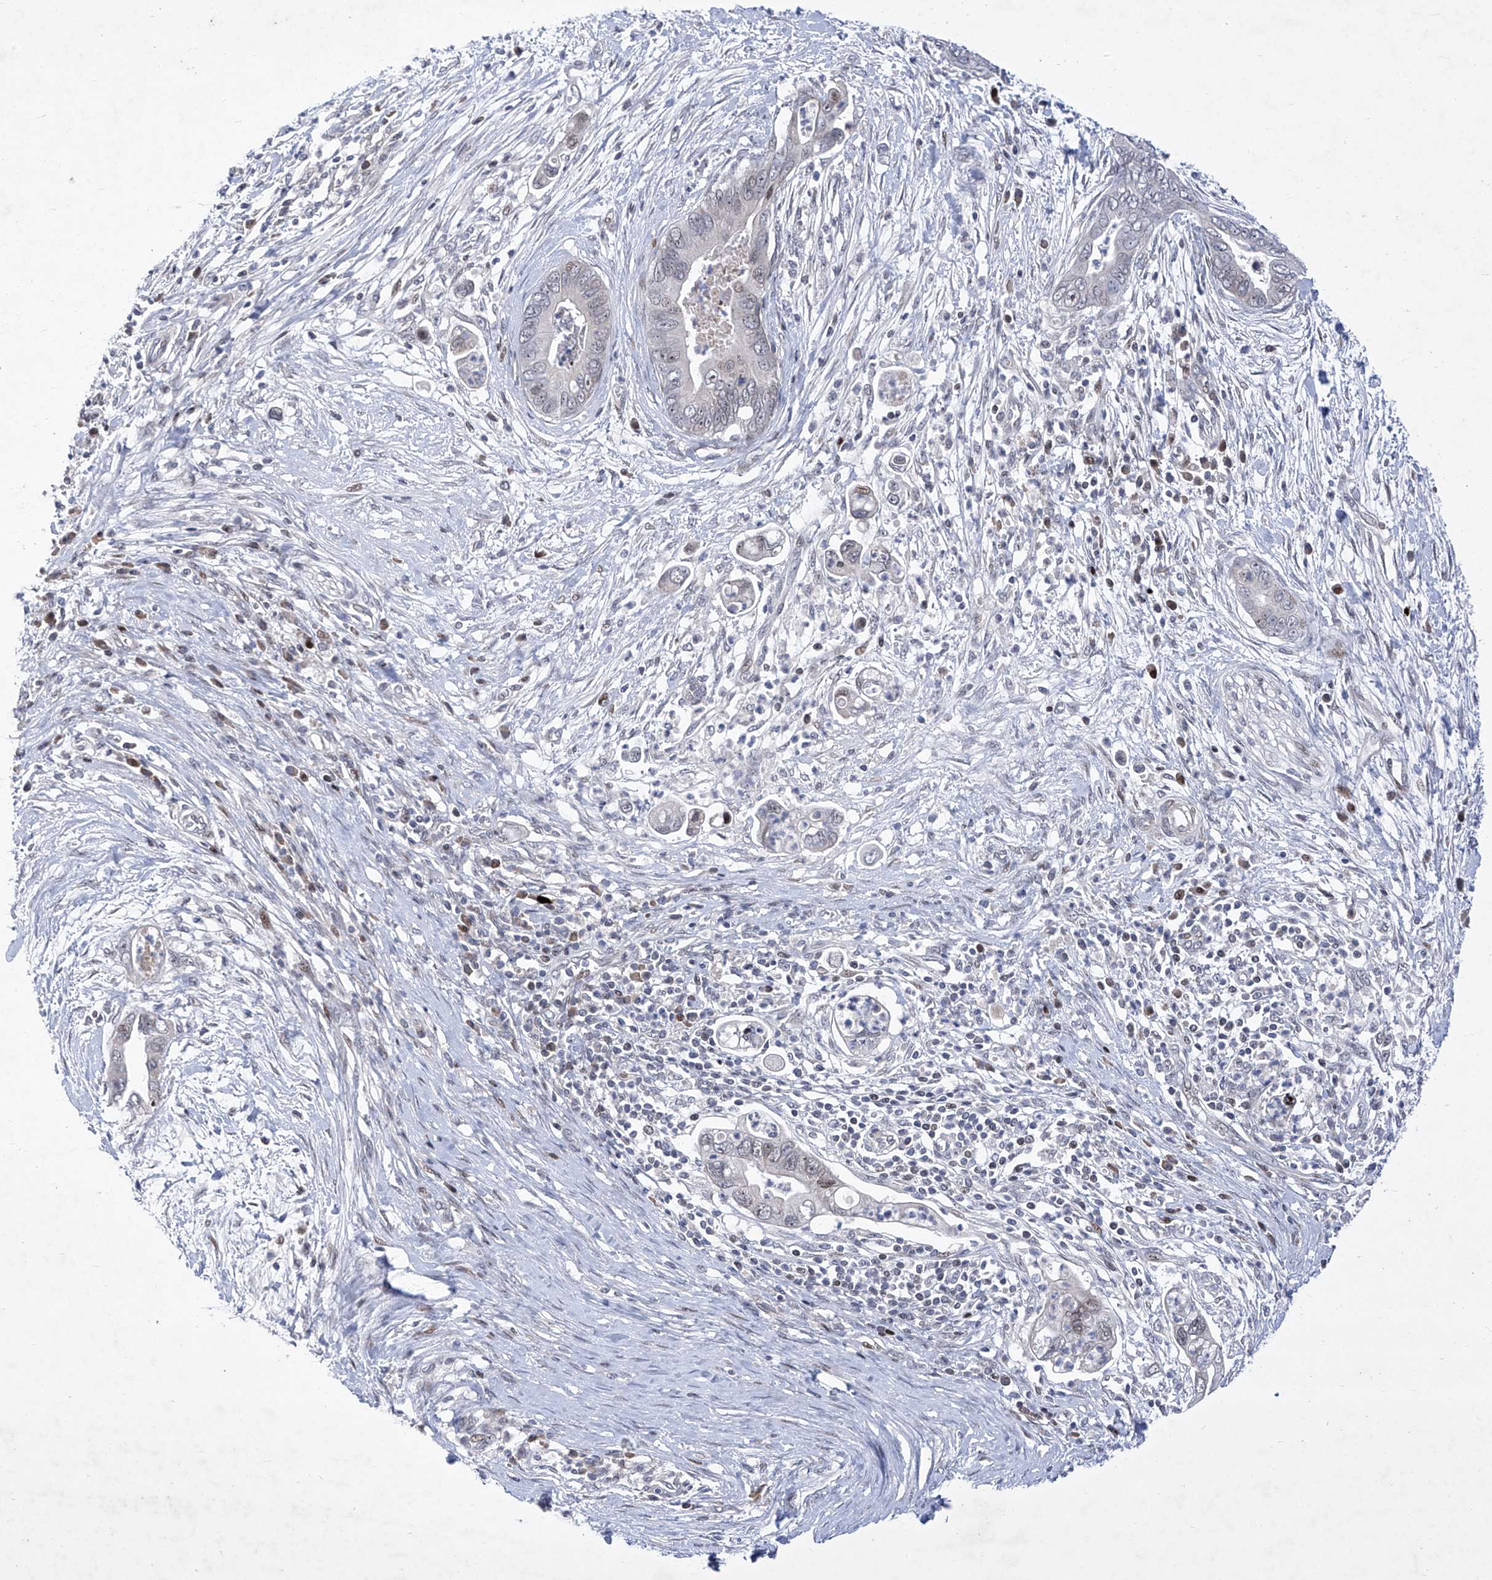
{"staining": {"intensity": "moderate", "quantity": "<25%", "location": "nuclear"}, "tissue": "pancreatic cancer", "cell_type": "Tumor cells", "image_type": "cancer", "snomed": [{"axis": "morphology", "description": "Adenocarcinoma, NOS"}, {"axis": "topography", "description": "Pancreas"}], "caption": "A brown stain highlights moderate nuclear staining of a protein in pancreatic adenocarcinoma tumor cells.", "gene": "NUFIP1", "patient": {"sex": "male", "age": 75}}